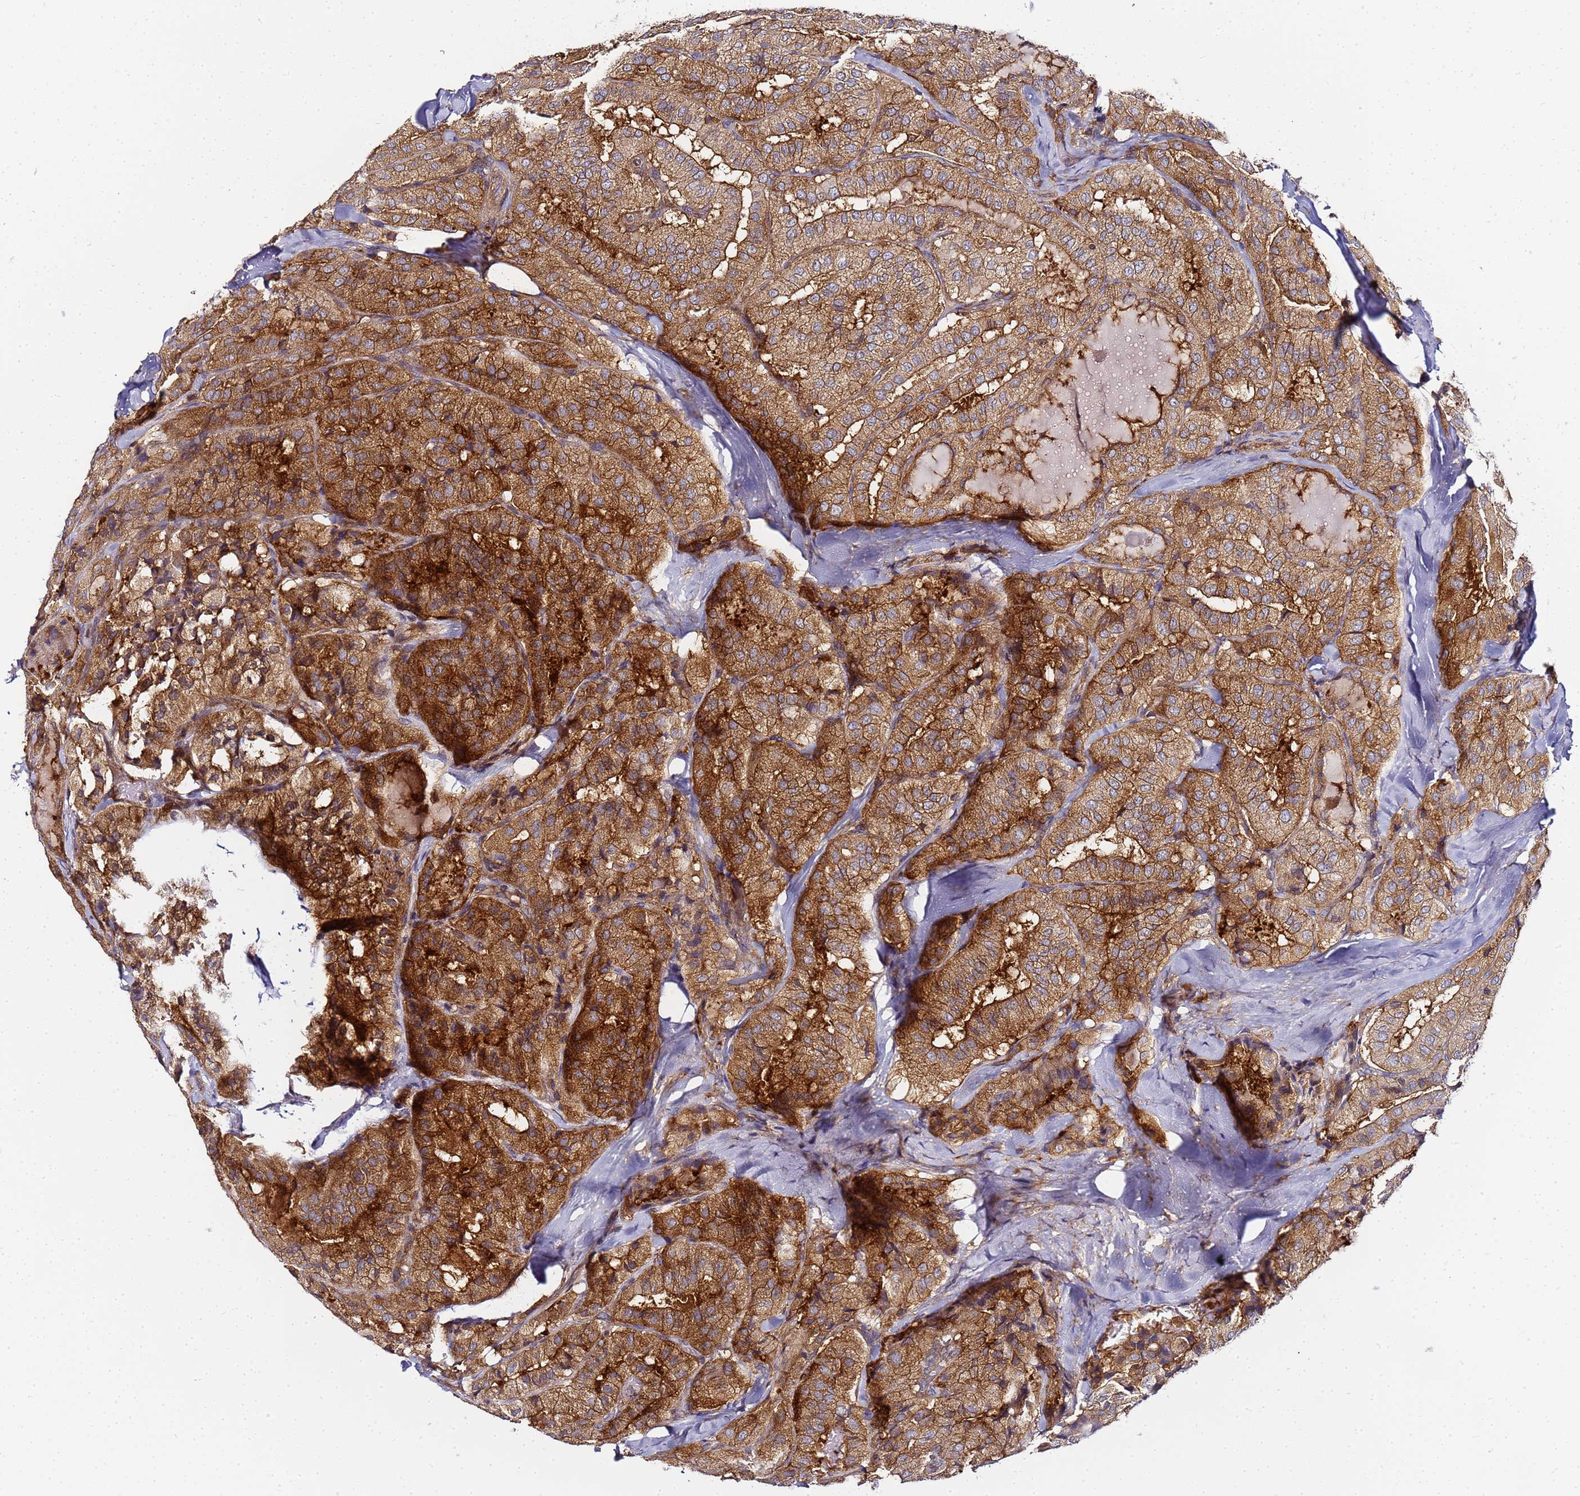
{"staining": {"intensity": "strong", "quantity": ">75%", "location": "cytoplasmic/membranous"}, "tissue": "thyroid cancer", "cell_type": "Tumor cells", "image_type": "cancer", "snomed": [{"axis": "morphology", "description": "Normal tissue, NOS"}, {"axis": "morphology", "description": "Papillary adenocarcinoma, NOS"}, {"axis": "topography", "description": "Thyroid gland"}], "caption": "Immunohistochemistry photomicrograph of neoplastic tissue: human thyroid papillary adenocarcinoma stained using immunohistochemistry (IHC) reveals high levels of strong protein expression localized specifically in the cytoplasmic/membranous of tumor cells, appearing as a cytoplasmic/membranous brown color.", "gene": "CHM", "patient": {"sex": "female", "age": 59}}